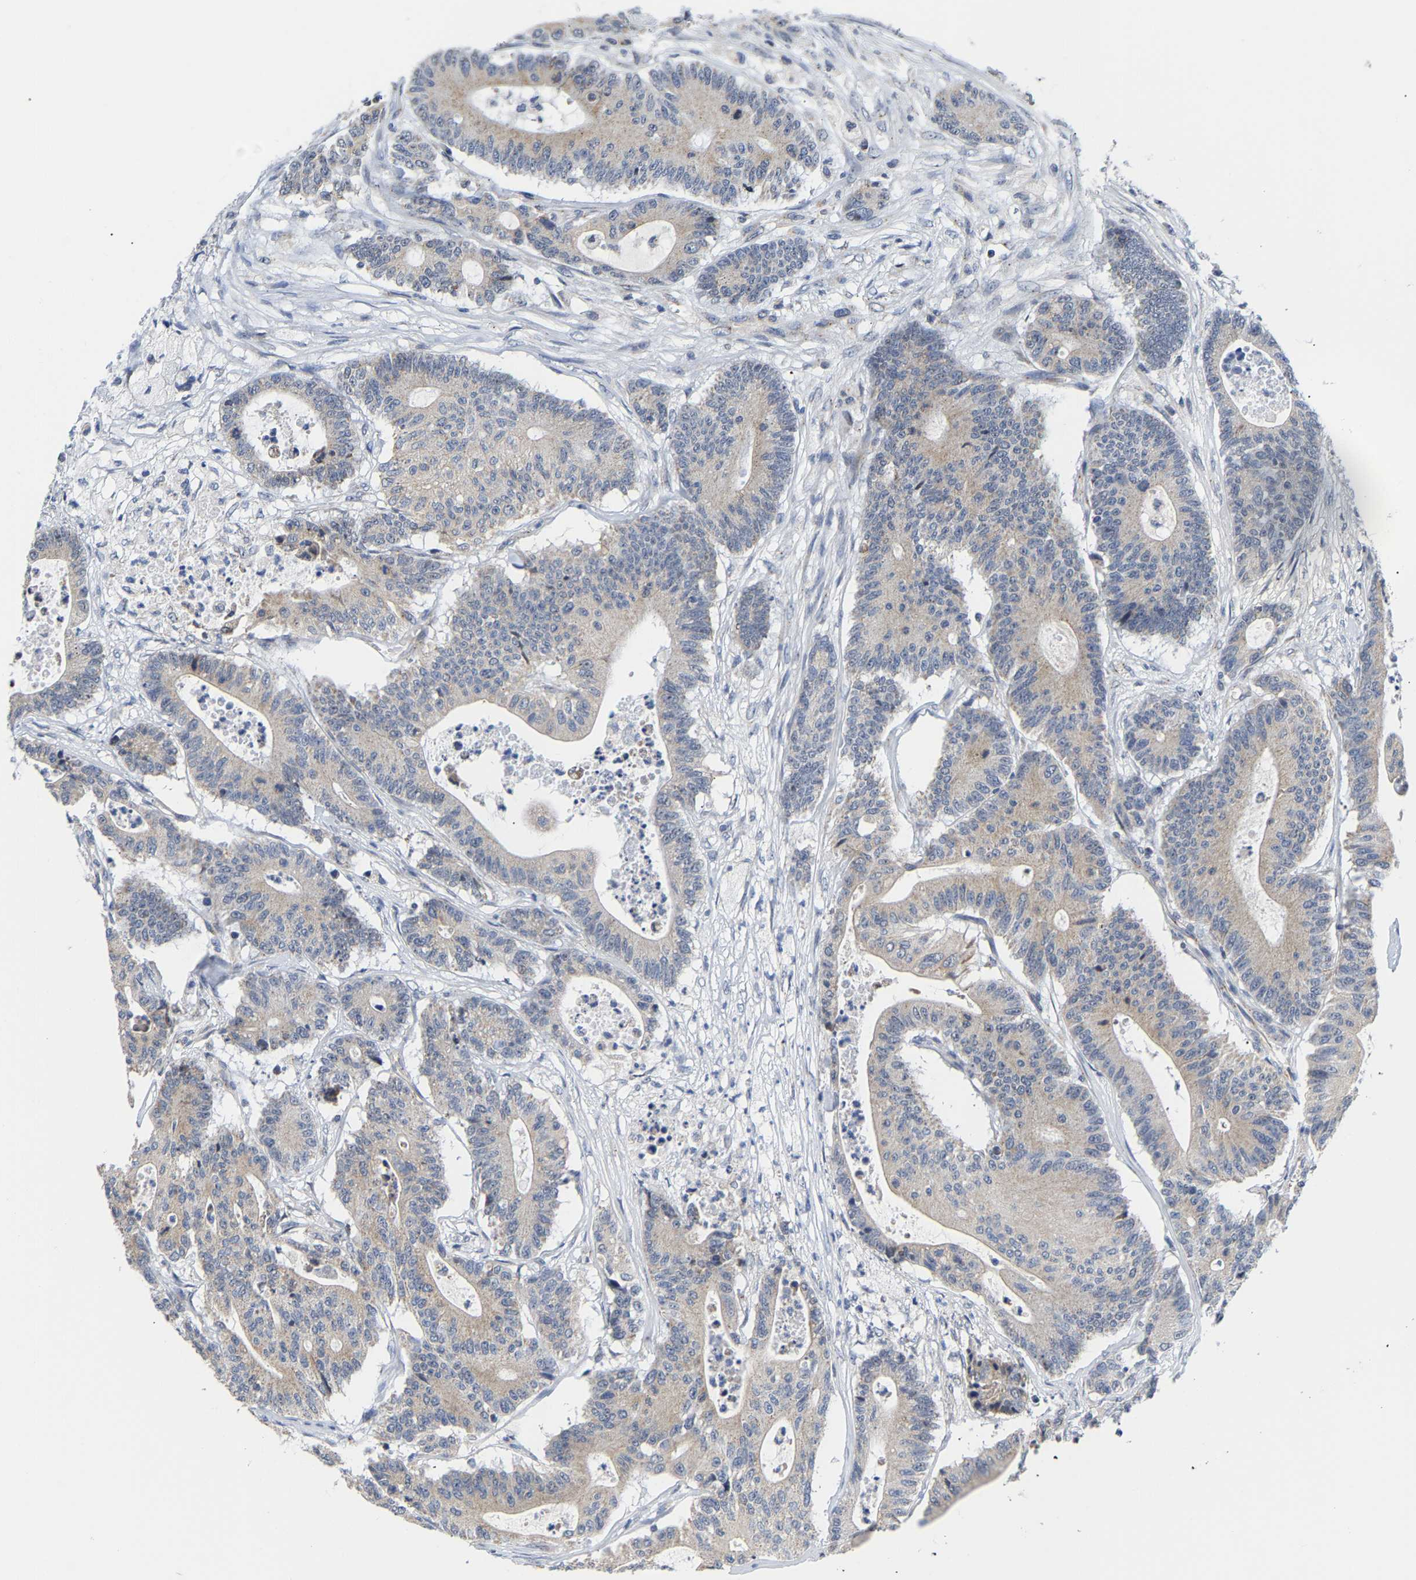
{"staining": {"intensity": "weak", "quantity": ">75%", "location": "cytoplasmic/membranous"}, "tissue": "colorectal cancer", "cell_type": "Tumor cells", "image_type": "cancer", "snomed": [{"axis": "morphology", "description": "Adenocarcinoma, NOS"}, {"axis": "topography", "description": "Colon"}], "caption": "Protein staining of colorectal cancer tissue exhibits weak cytoplasmic/membranous positivity in approximately >75% of tumor cells.", "gene": "PCNT", "patient": {"sex": "female", "age": 84}}